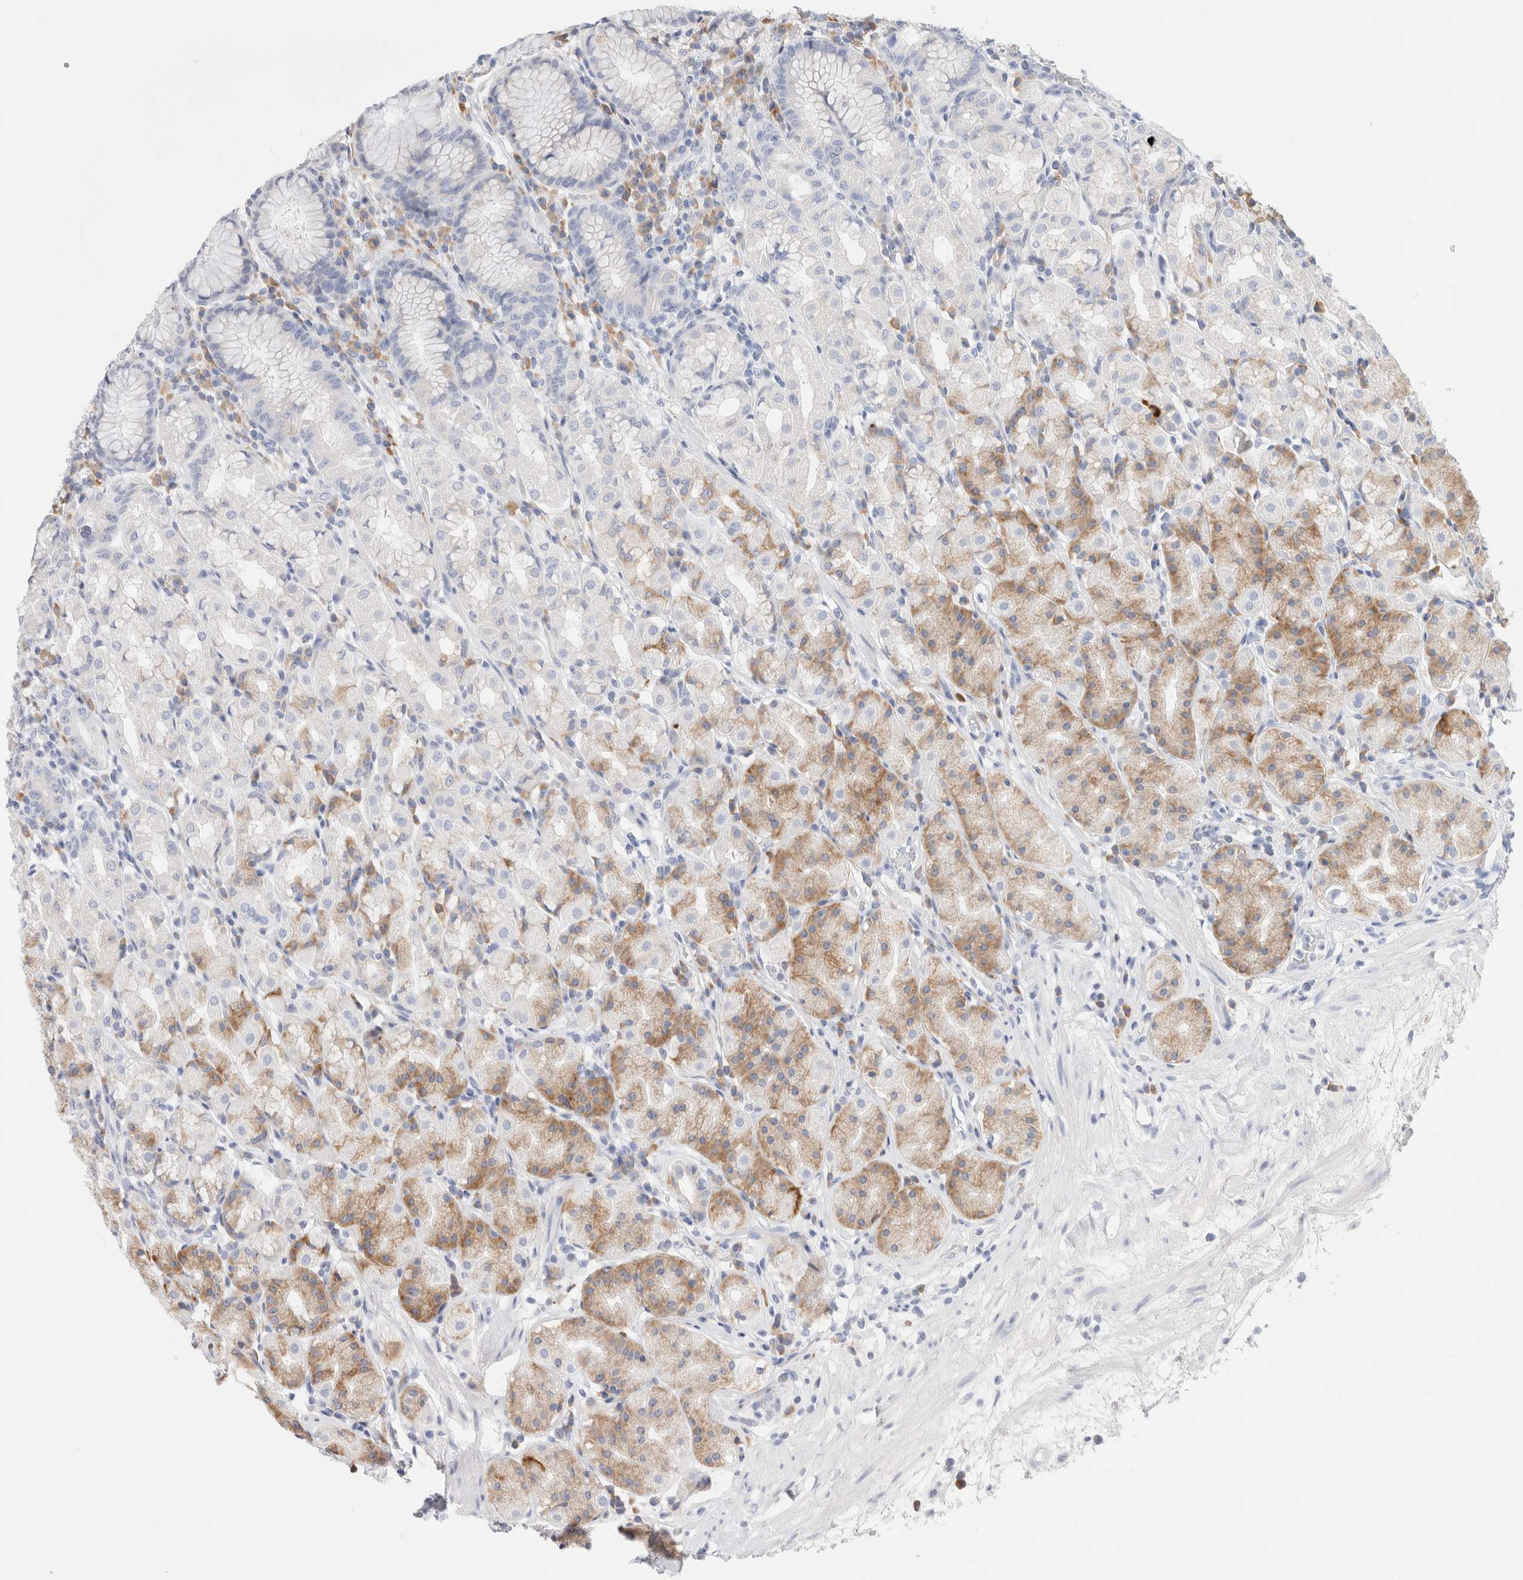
{"staining": {"intensity": "moderate", "quantity": "<25%", "location": "cytoplasmic/membranous"}, "tissue": "stomach", "cell_type": "Glandular cells", "image_type": "normal", "snomed": [{"axis": "morphology", "description": "Normal tissue, NOS"}, {"axis": "topography", "description": "Stomach, lower"}], "caption": "Brown immunohistochemical staining in normal stomach exhibits moderate cytoplasmic/membranous positivity in about <25% of glandular cells. Nuclei are stained in blue.", "gene": "CSK", "patient": {"sex": "female", "age": 56}}